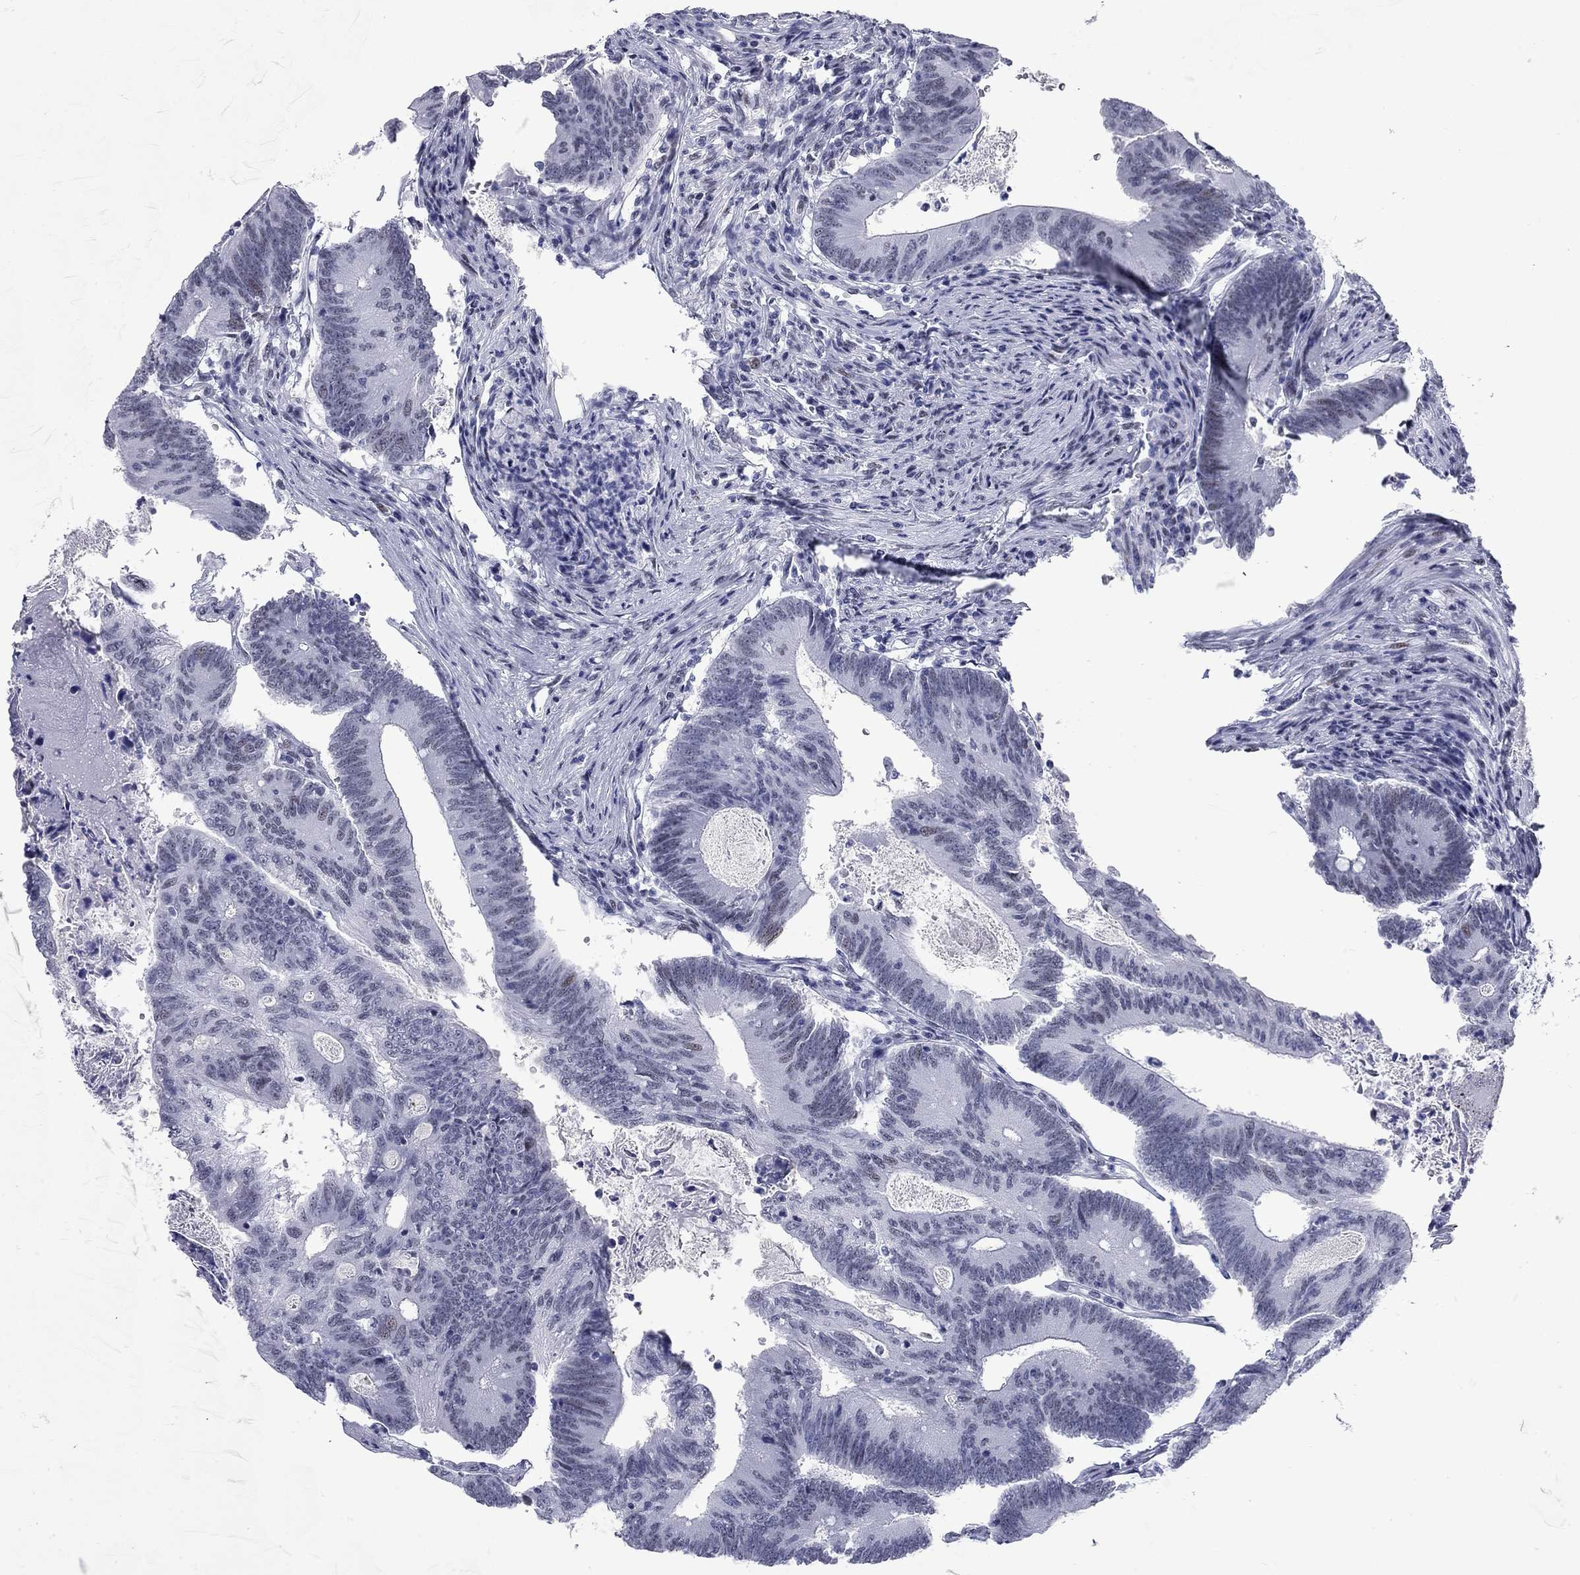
{"staining": {"intensity": "negative", "quantity": "none", "location": "none"}, "tissue": "colorectal cancer", "cell_type": "Tumor cells", "image_type": "cancer", "snomed": [{"axis": "morphology", "description": "Adenocarcinoma, NOS"}, {"axis": "topography", "description": "Colon"}], "caption": "This is a micrograph of immunohistochemistry (IHC) staining of colorectal cancer, which shows no staining in tumor cells.", "gene": "ASF1B", "patient": {"sex": "female", "age": 70}}